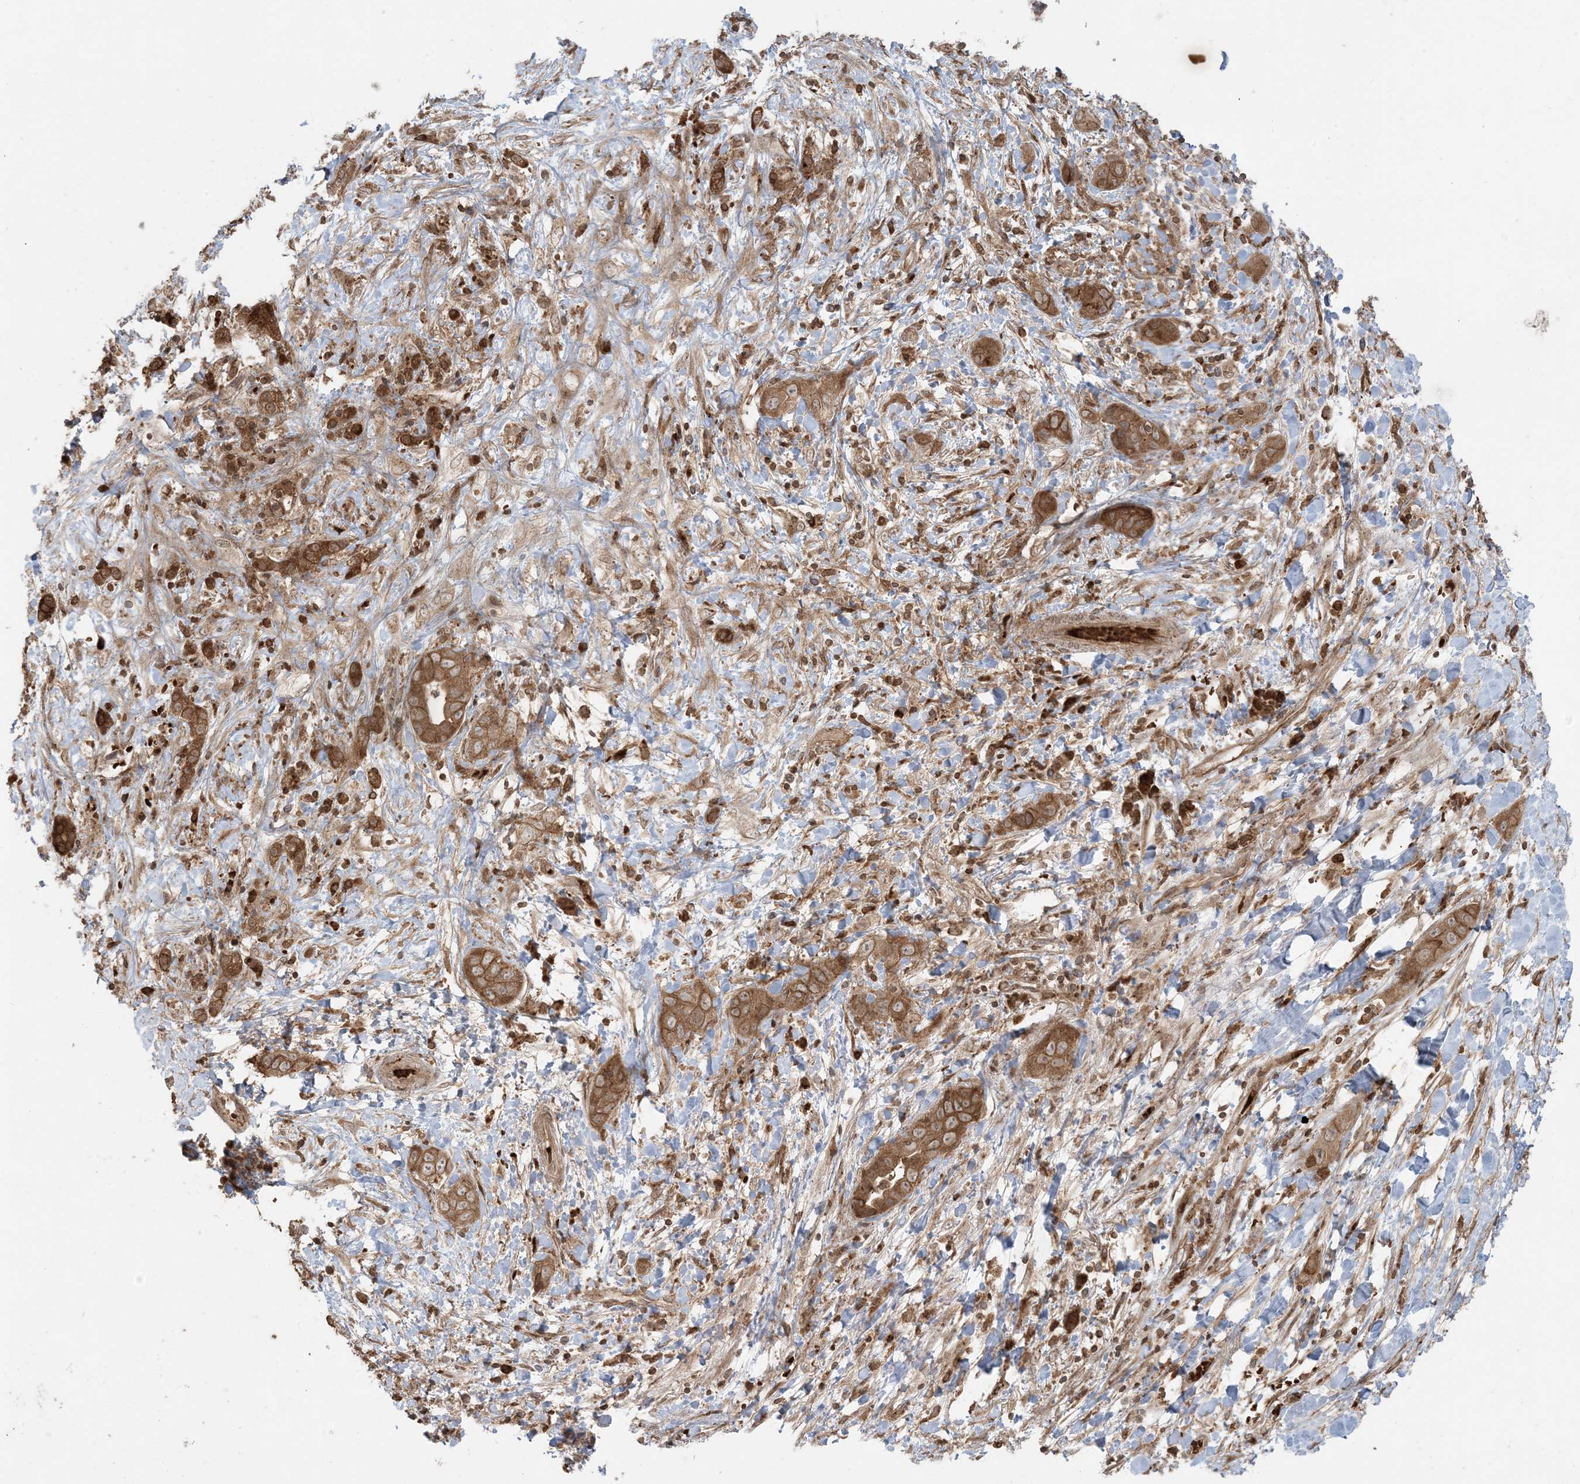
{"staining": {"intensity": "moderate", "quantity": ">75%", "location": "cytoplasmic/membranous"}, "tissue": "liver cancer", "cell_type": "Tumor cells", "image_type": "cancer", "snomed": [{"axis": "morphology", "description": "Cholangiocarcinoma"}, {"axis": "topography", "description": "Liver"}], "caption": "Protein analysis of cholangiocarcinoma (liver) tissue shows moderate cytoplasmic/membranous staining in approximately >75% of tumor cells.", "gene": "DDX19B", "patient": {"sex": "female", "age": 52}}